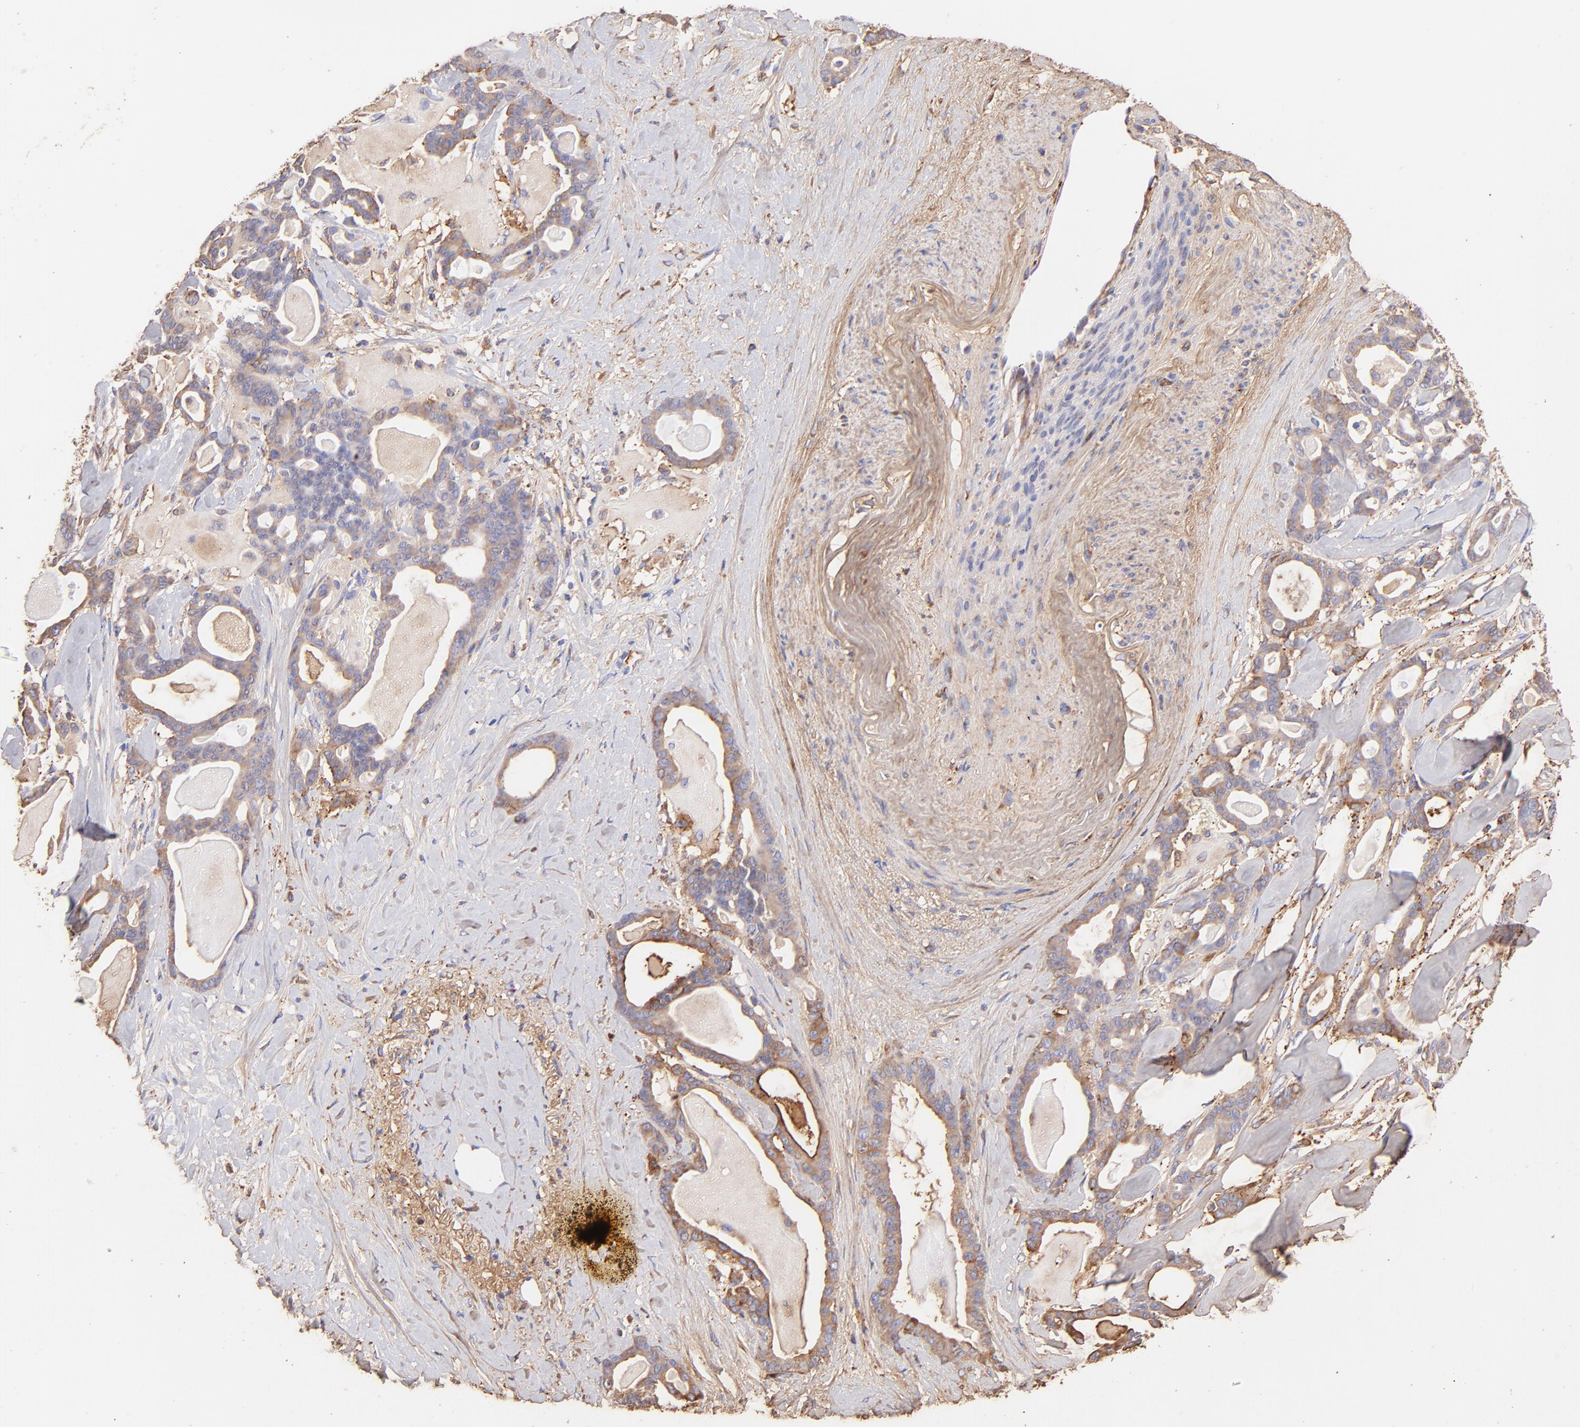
{"staining": {"intensity": "weak", "quantity": ">75%", "location": "cytoplasmic/membranous"}, "tissue": "pancreatic cancer", "cell_type": "Tumor cells", "image_type": "cancer", "snomed": [{"axis": "morphology", "description": "Adenocarcinoma, NOS"}, {"axis": "topography", "description": "Pancreas"}], "caption": "Pancreatic adenocarcinoma stained with a protein marker displays weak staining in tumor cells.", "gene": "BGN", "patient": {"sex": "male", "age": 63}}